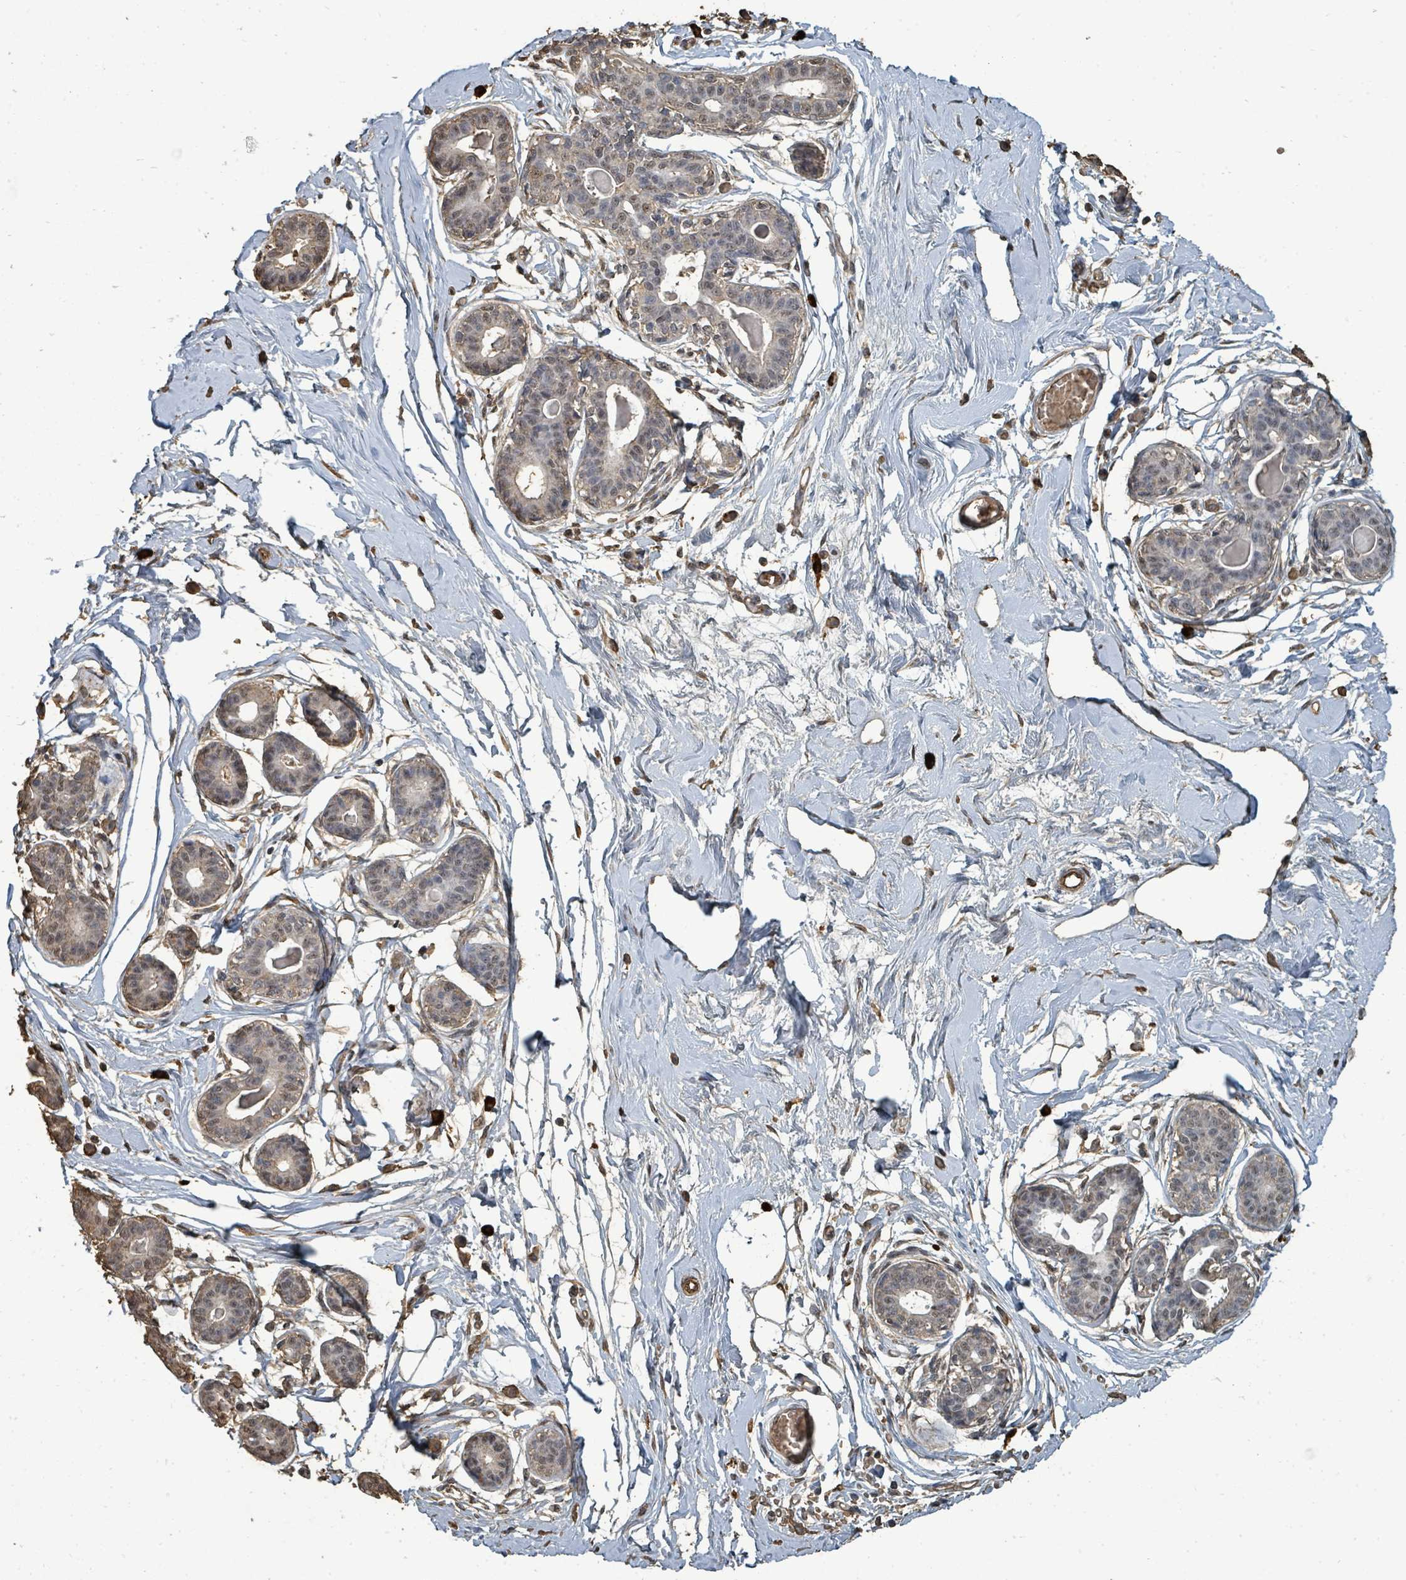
{"staining": {"intensity": "negative", "quantity": "none", "location": "none"}, "tissue": "breast", "cell_type": "Adipocytes", "image_type": "normal", "snomed": [{"axis": "morphology", "description": "Normal tissue, NOS"}, {"axis": "topography", "description": "Breast"}], "caption": "Adipocytes are negative for brown protein staining in normal breast. Brightfield microscopy of IHC stained with DAB (3,3'-diaminobenzidine) (brown) and hematoxylin (blue), captured at high magnification.", "gene": "C6orf52", "patient": {"sex": "female", "age": 45}}